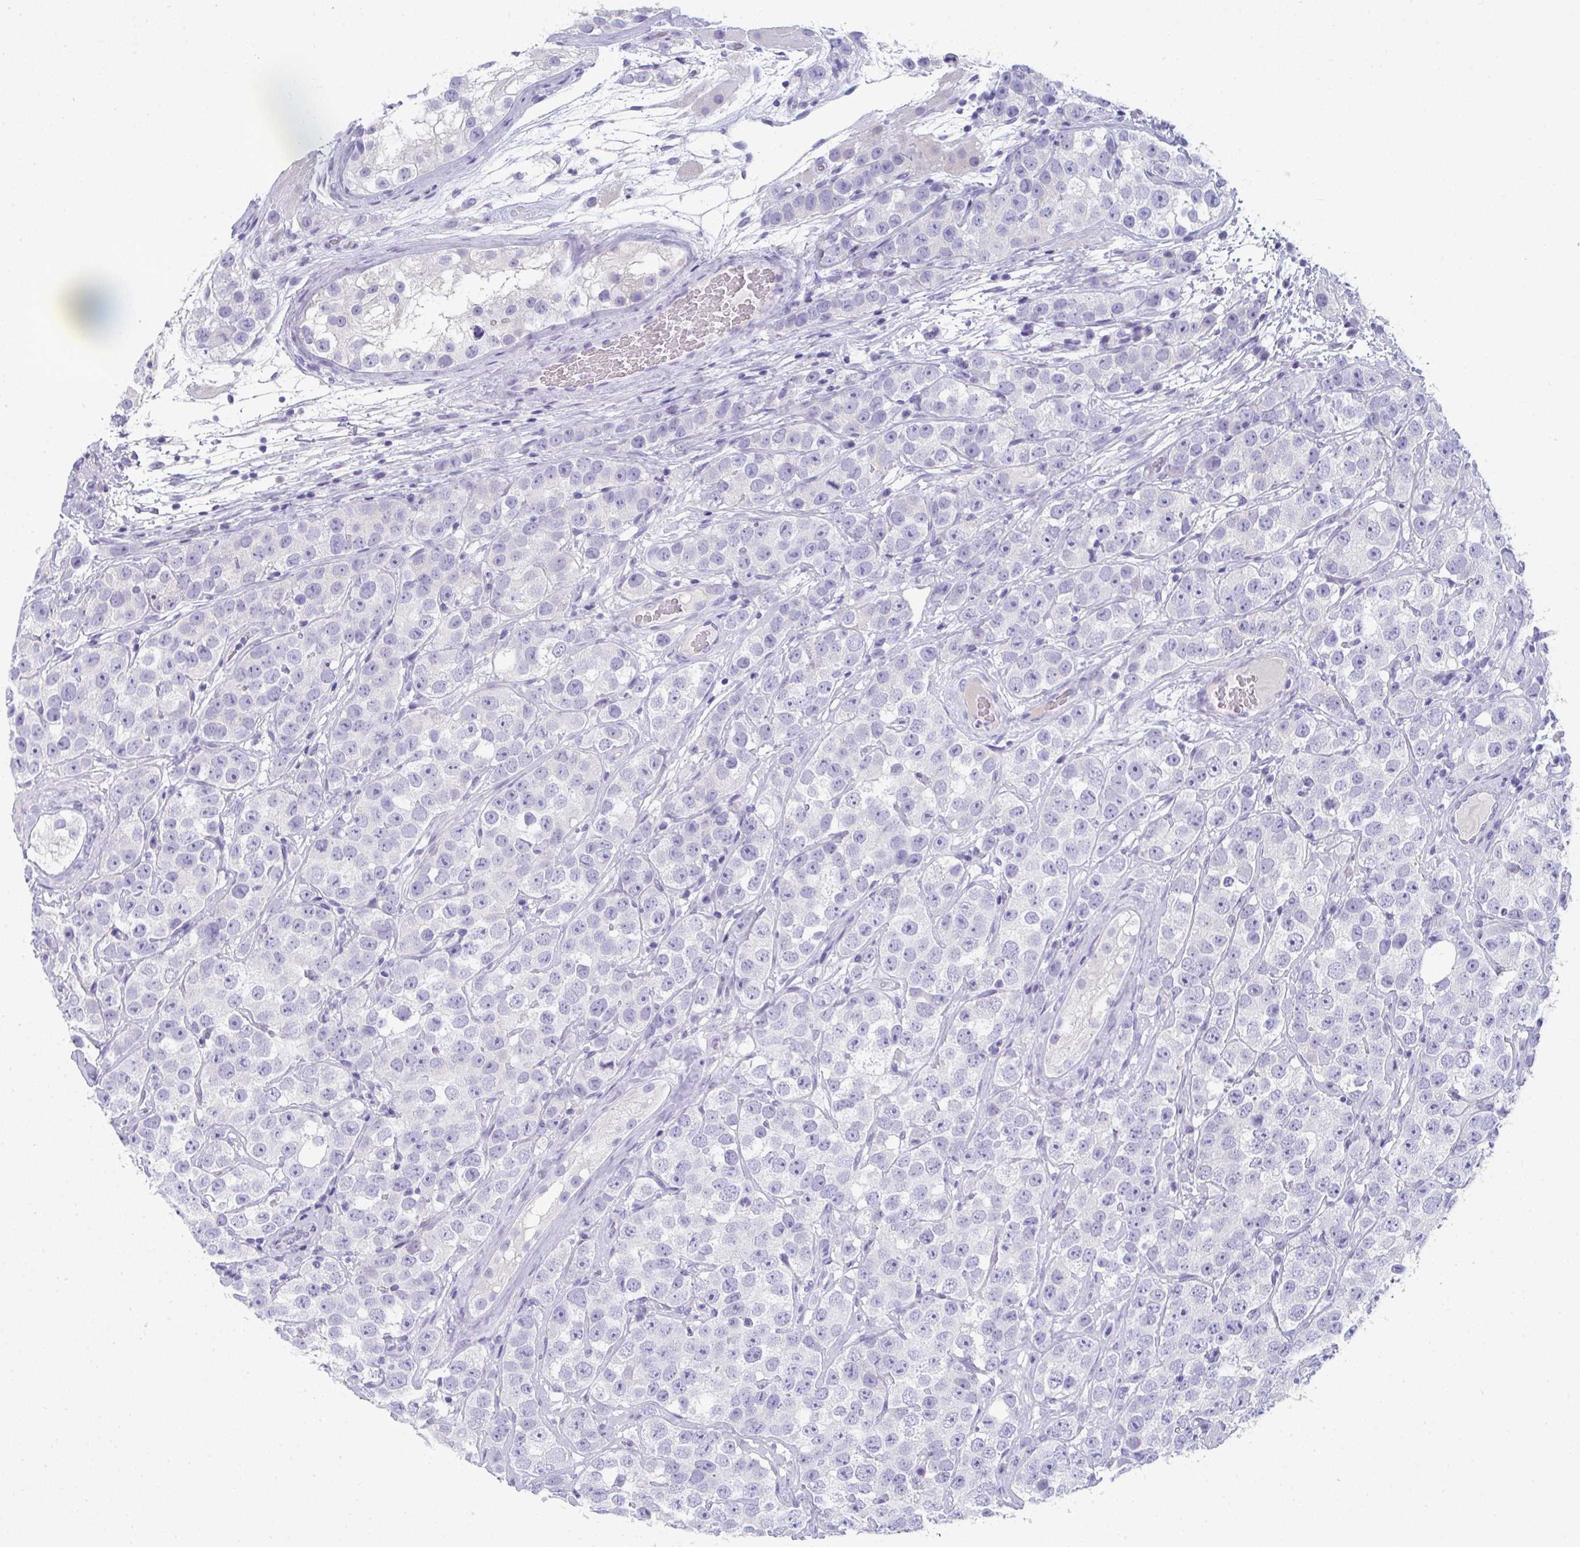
{"staining": {"intensity": "negative", "quantity": "none", "location": "none"}, "tissue": "testis cancer", "cell_type": "Tumor cells", "image_type": "cancer", "snomed": [{"axis": "morphology", "description": "Seminoma, NOS"}, {"axis": "topography", "description": "Testis"}], "caption": "Testis cancer was stained to show a protein in brown. There is no significant positivity in tumor cells.", "gene": "TTC30B", "patient": {"sex": "male", "age": 28}}